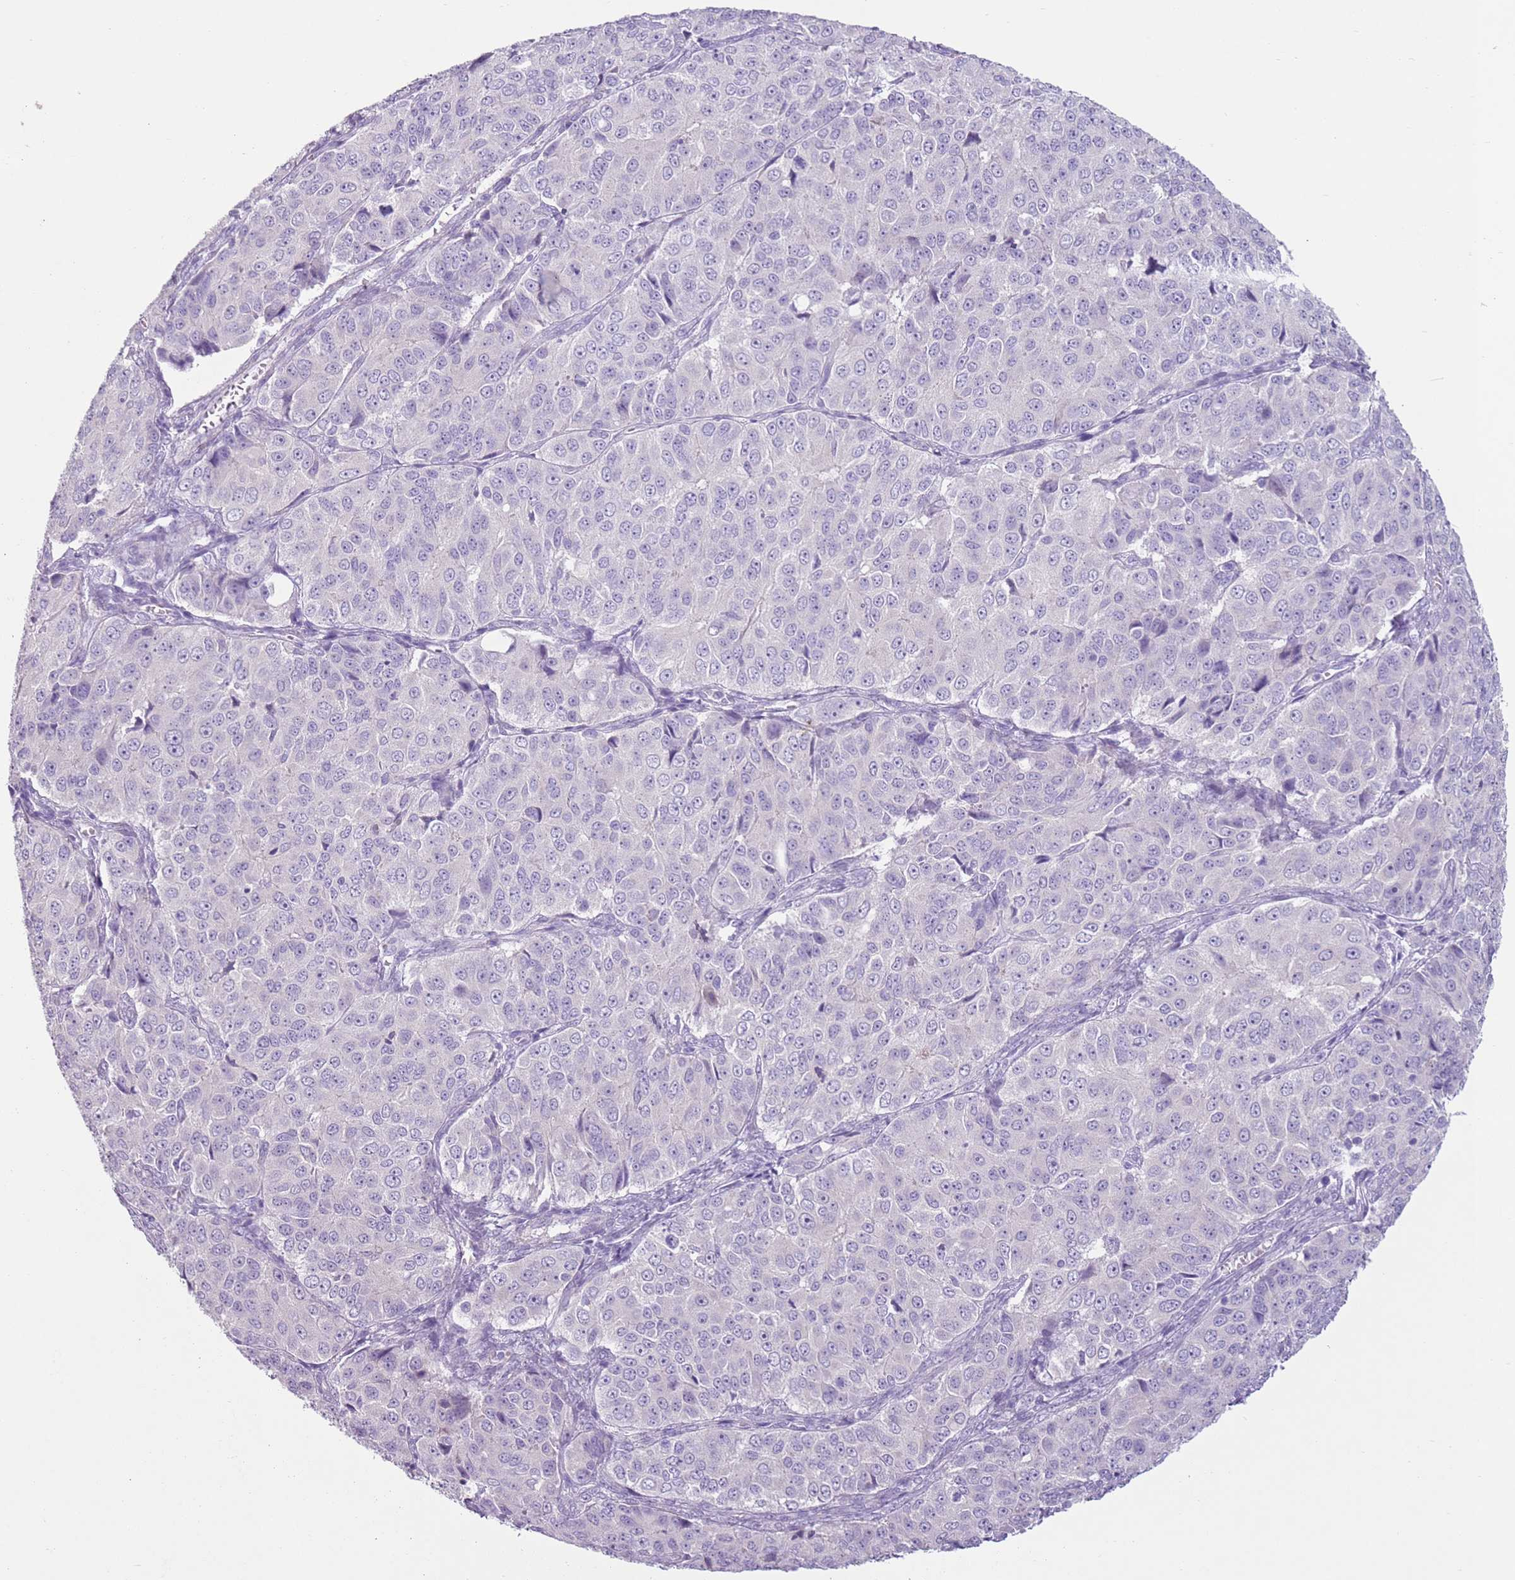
{"staining": {"intensity": "negative", "quantity": "none", "location": "none"}, "tissue": "ovarian cancer", "cell_type": "Tumor cells", "image_type": "cancer", "snomed": [{"axis": "morphology", "description": "Carcinoma, endometroid"}, {"axis": "topography", "description": "Ovary"}], "caption": "The IHC image has no significant staining in tumor cells of ovarian endometroid carcinoma tissue.", "gene": "ZNF239", "patient": {"sex": "female", "age": 51}}